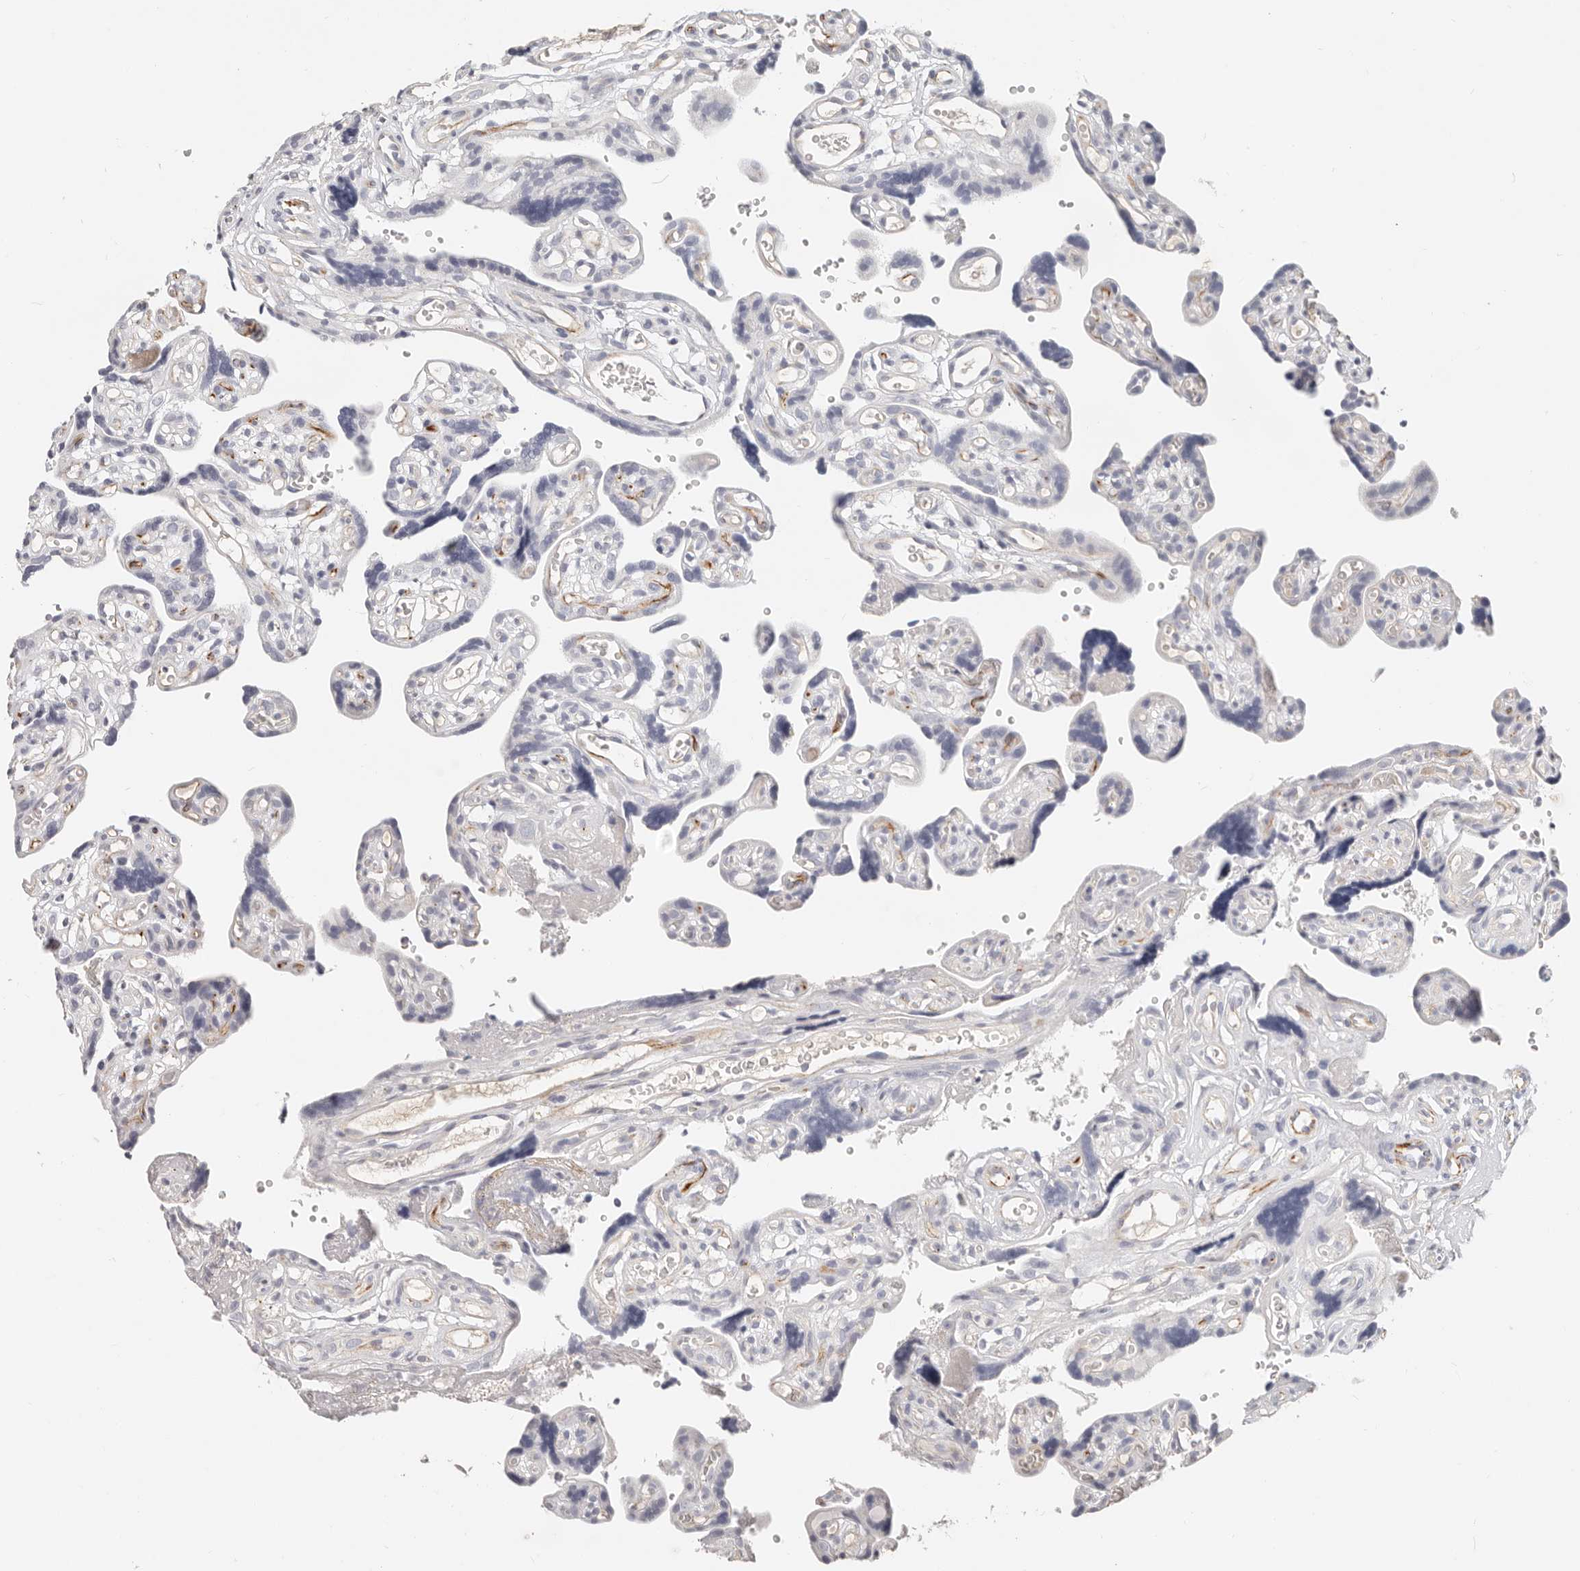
{"staining": {"intensity": "moderate", "quantity": "25%-75%", "location": "cytoplasmic/membranous"}, "tissue": "placenta", "cell_type": "Decidual cells", "image_type": "normal", "snomed": [{"axis": "morphology", "description": "Normal tissue, NOS"}, {"axis": "topography", "description": "Placenta"}], "caption": "Brown immunohistochemical staining in normal placenta exhibits moderate cytoplasmic/membranous positivity in about 25%-75% of decidual cells. (Brightfield microscopy of DAB IHC at high magnification).", "gene": "ZRANB1", "patient": {"sex": "female", "age": 30}}